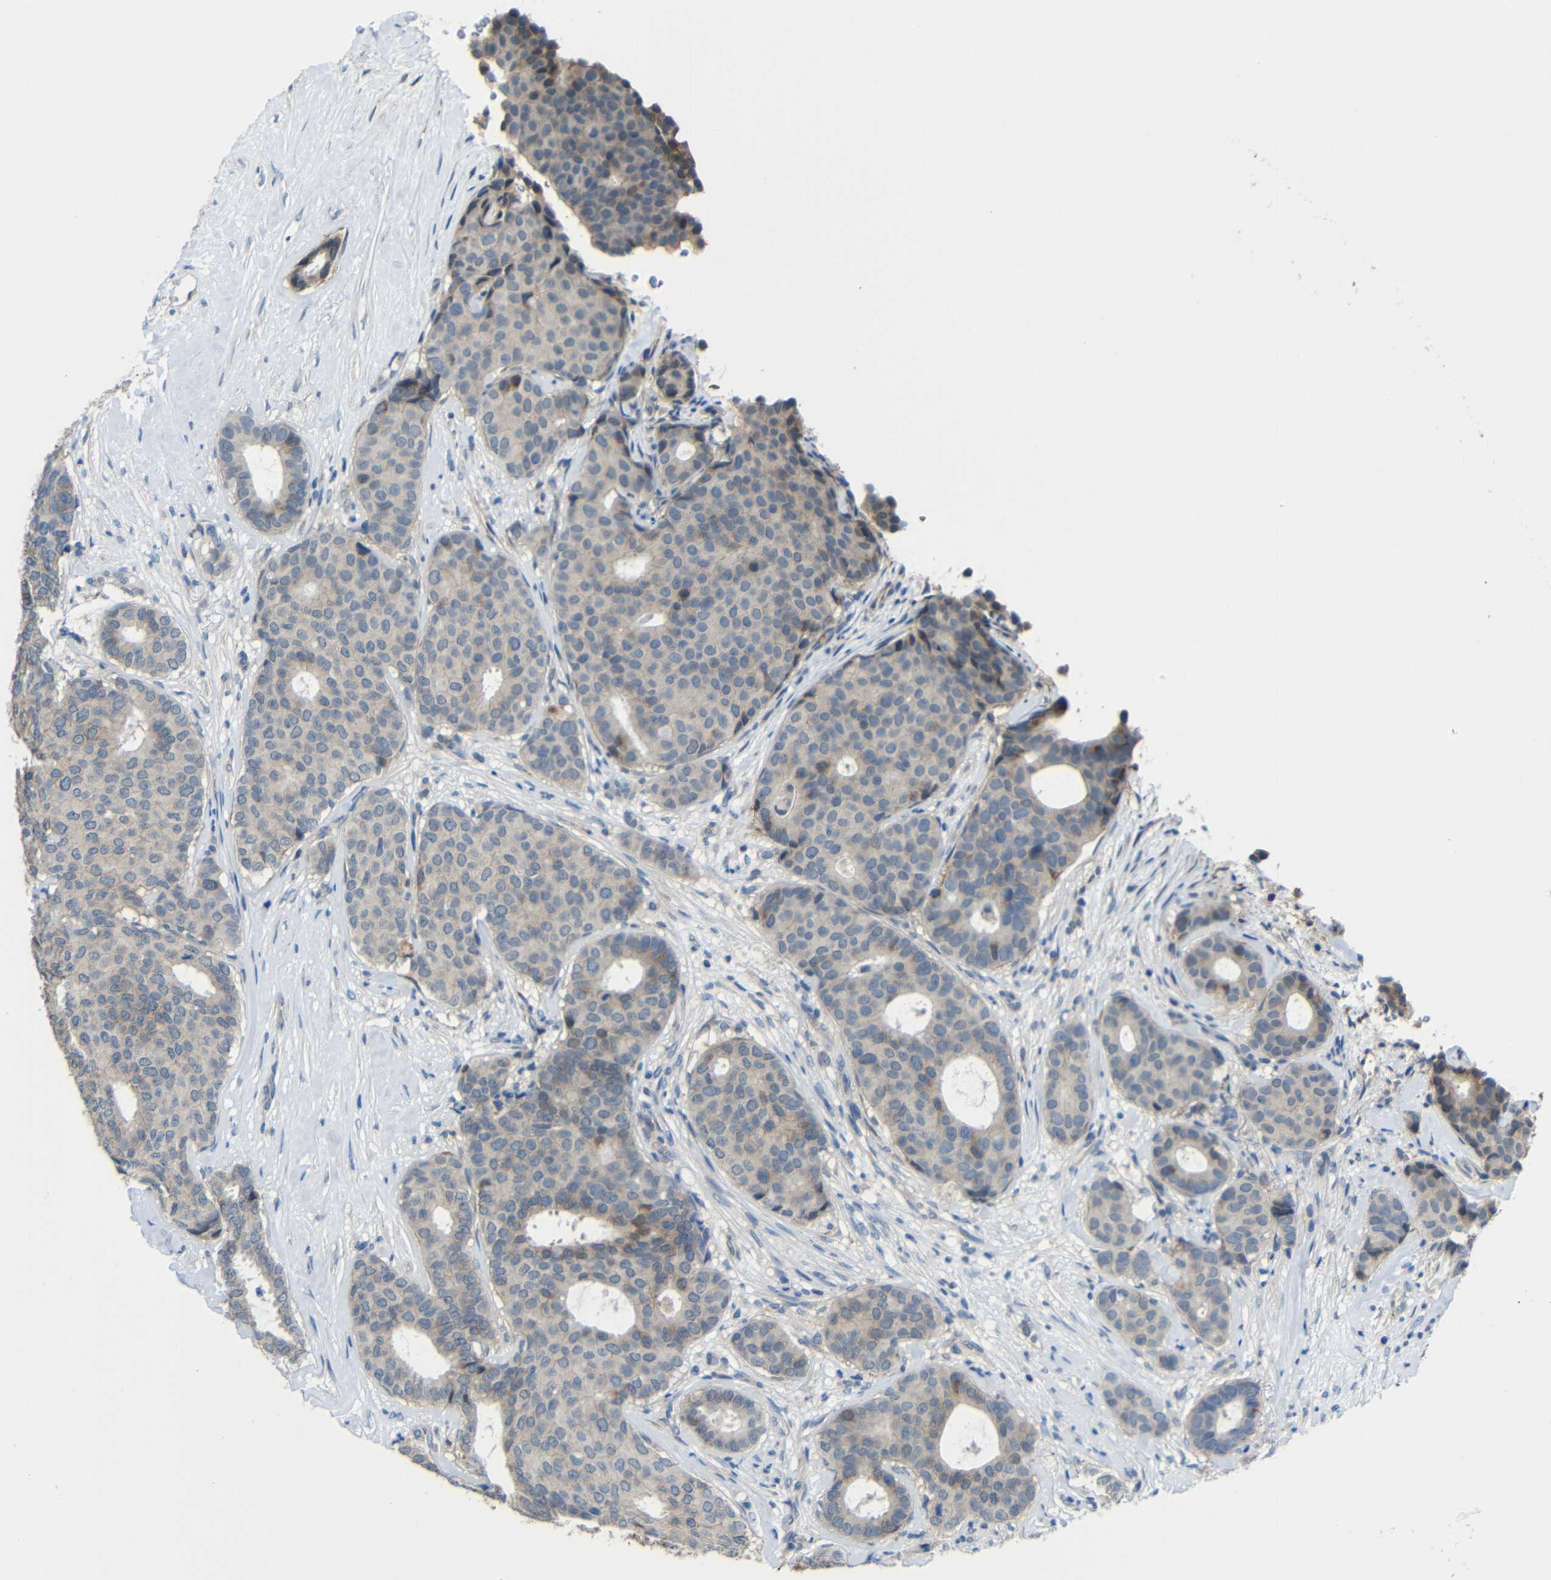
{"staining": {"intensity": "weak", "quantity": "<25%", "location": "cytoplasmic/membranous"}, "tissue": "breast cancer", "cell_type": "Tumor cells", "image_type": "cancer", "snomed": [{"axis": "morphology", "description": "Duct carcinoma"}, {"axis": "topography", "description": "Breast"}], "caption": "Tumor cells are negative for brown protein staining in breast intraductal carcinoma. (IHC, brightfield microscopy, high magnification).", "gene": "ZNF90", "patient": {"sex": "female", "age": 75}}